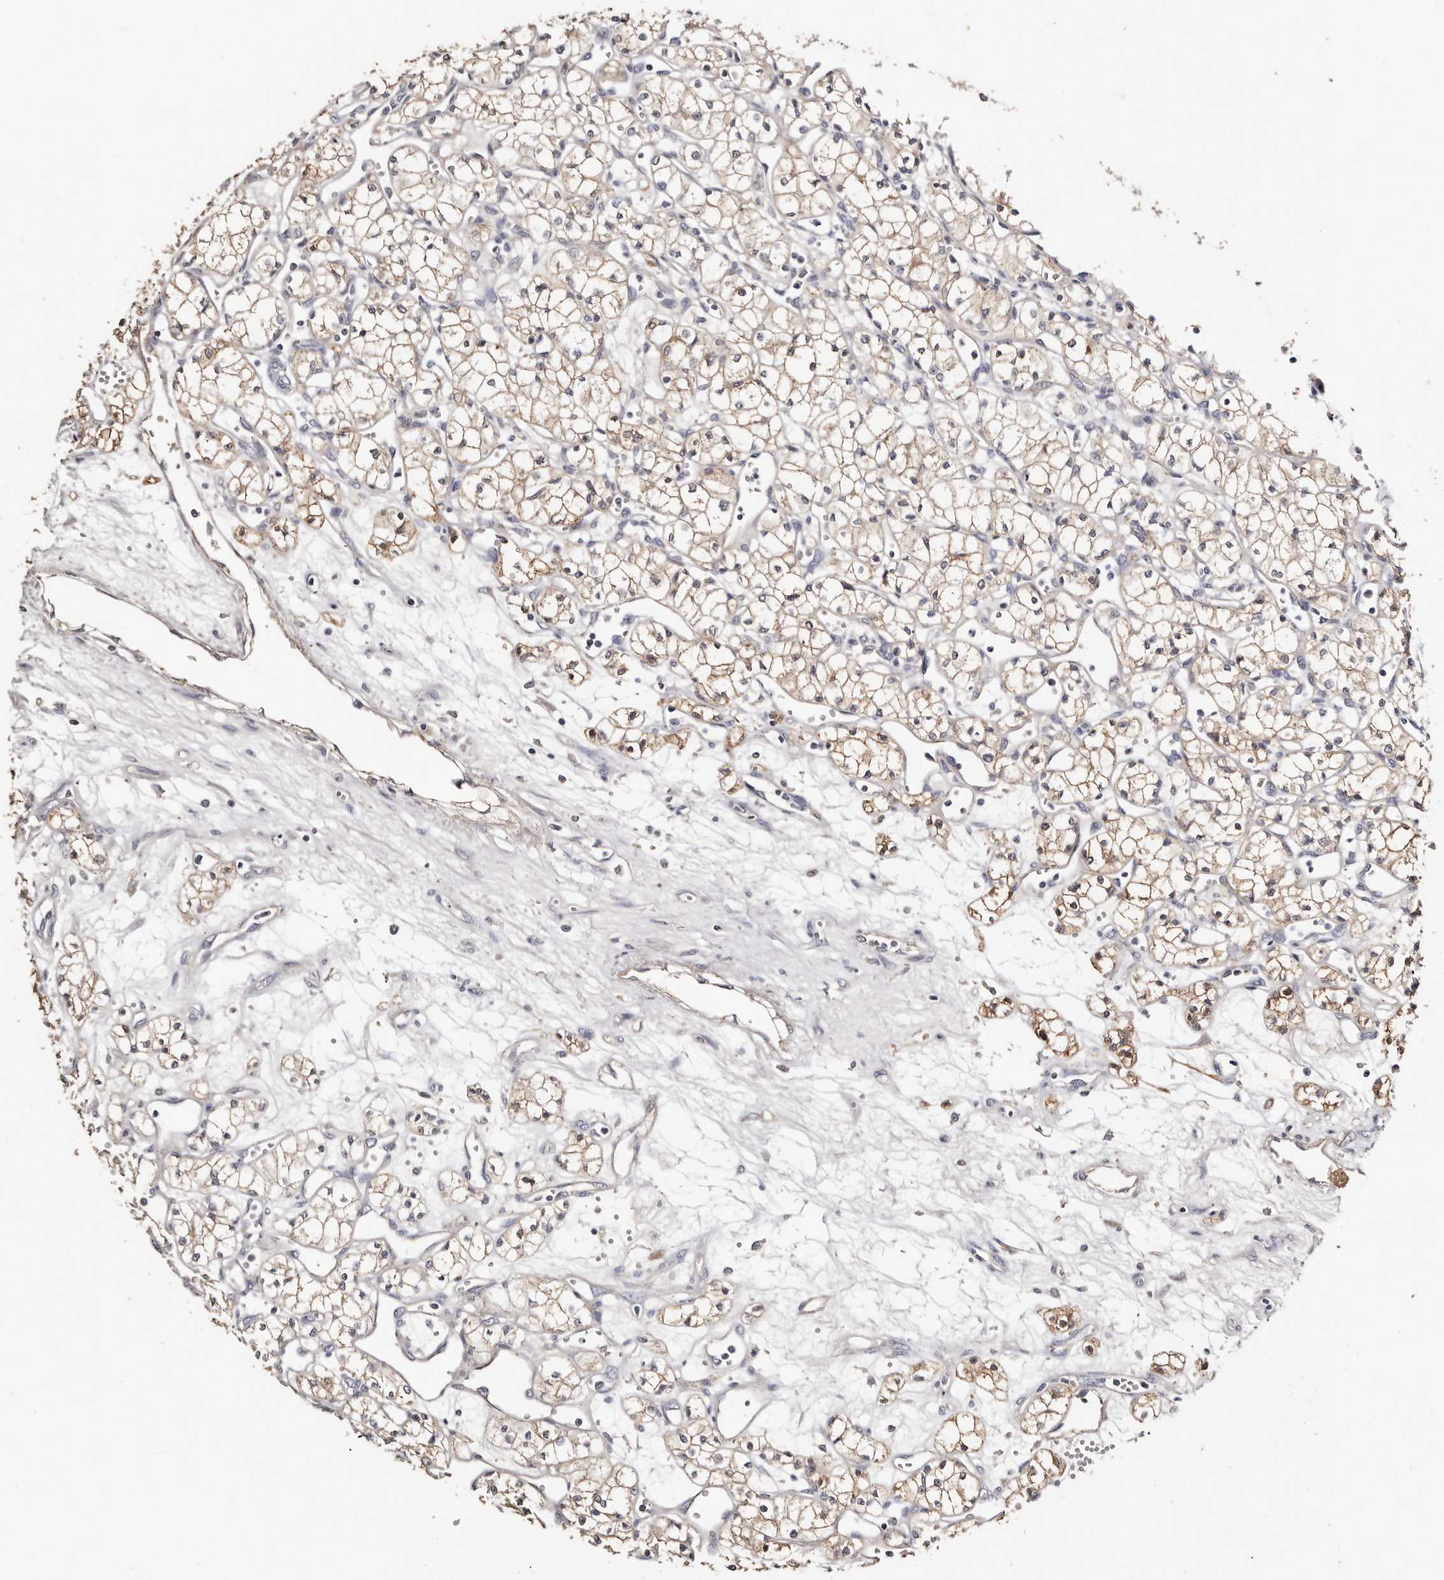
{"staining": {"intensity": "moderate", "quantity": ">75%", "location": "cytoplasmic/membranous"}, "tissue": "renal cancer", "cell_type": "Tumor cells", "image_type": "cancer", "snomed": [{"axis": "morphology", "description": "Adenocarcinoma, NOS"}, {"axis": "topography", "description": "Kidney"}], "caption": "DAB (3,3'-diaminobenzidine) immunohistochemical staining of adenocarcinoma (renal) displays moderate cytoplasmic/membranous protein staining in about >75% of tumor cells.", "gene": "TGM2", "patient": {"sex": "male", "age": 59}}